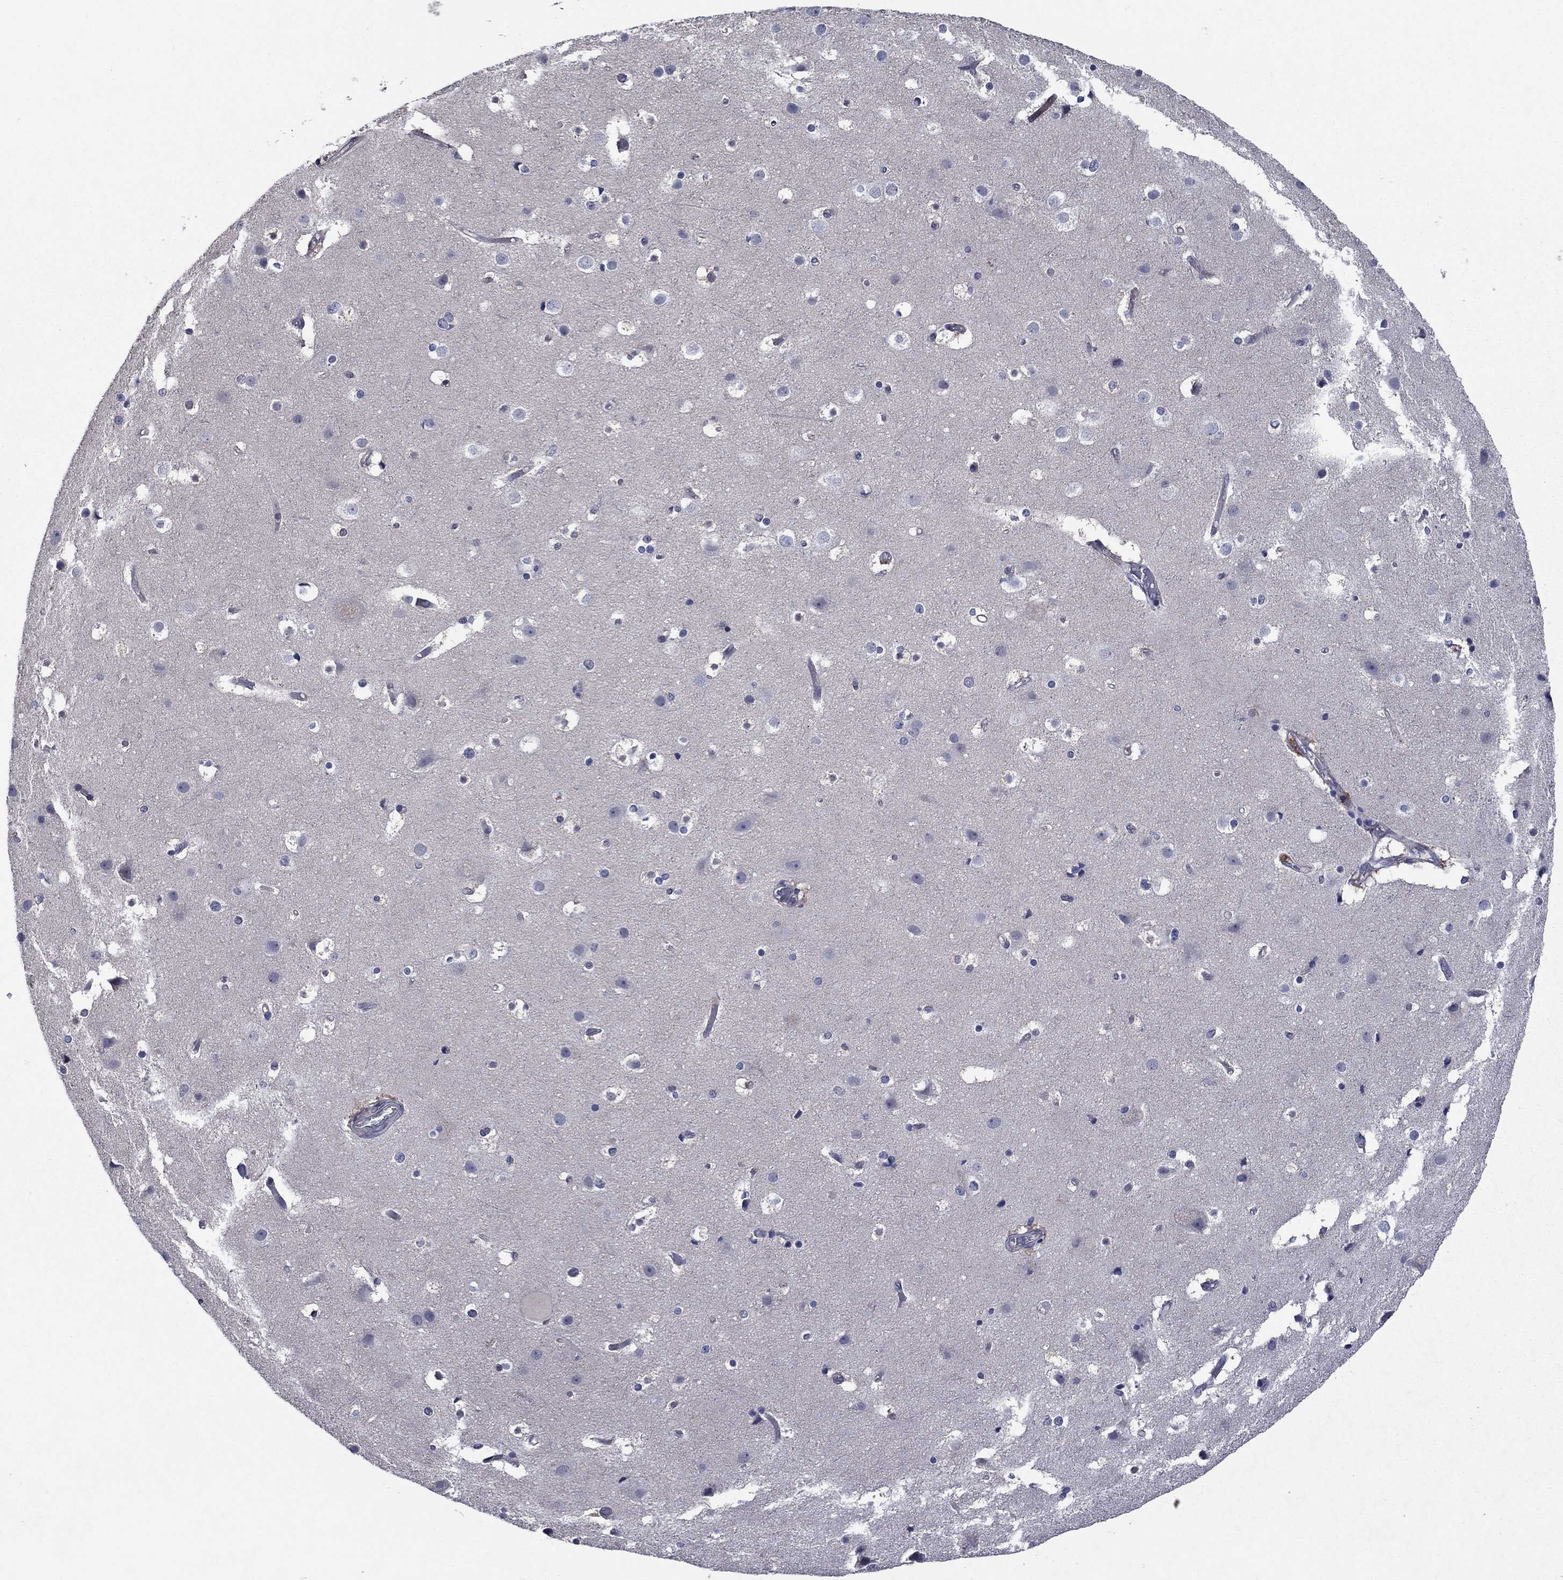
{"staining": {"intensity": "negative", "quantity": "none", "location": "none"}, "tissue": "cerebral cortex", "cell_type": "Endothelial cells", "image_type": "normal", "snomed": [{"axis": "morphology", "description": "Normal tissue, NOS"}, {"axis": "topography", "description": "Cerebral cortex"}], "caption": "Immunohistochemistry of unremarkable cerebral cortex exhibits no expression in endothelial cells.", "gene": "MSRB1", "patient": {"sex": "female", "age": 52}}